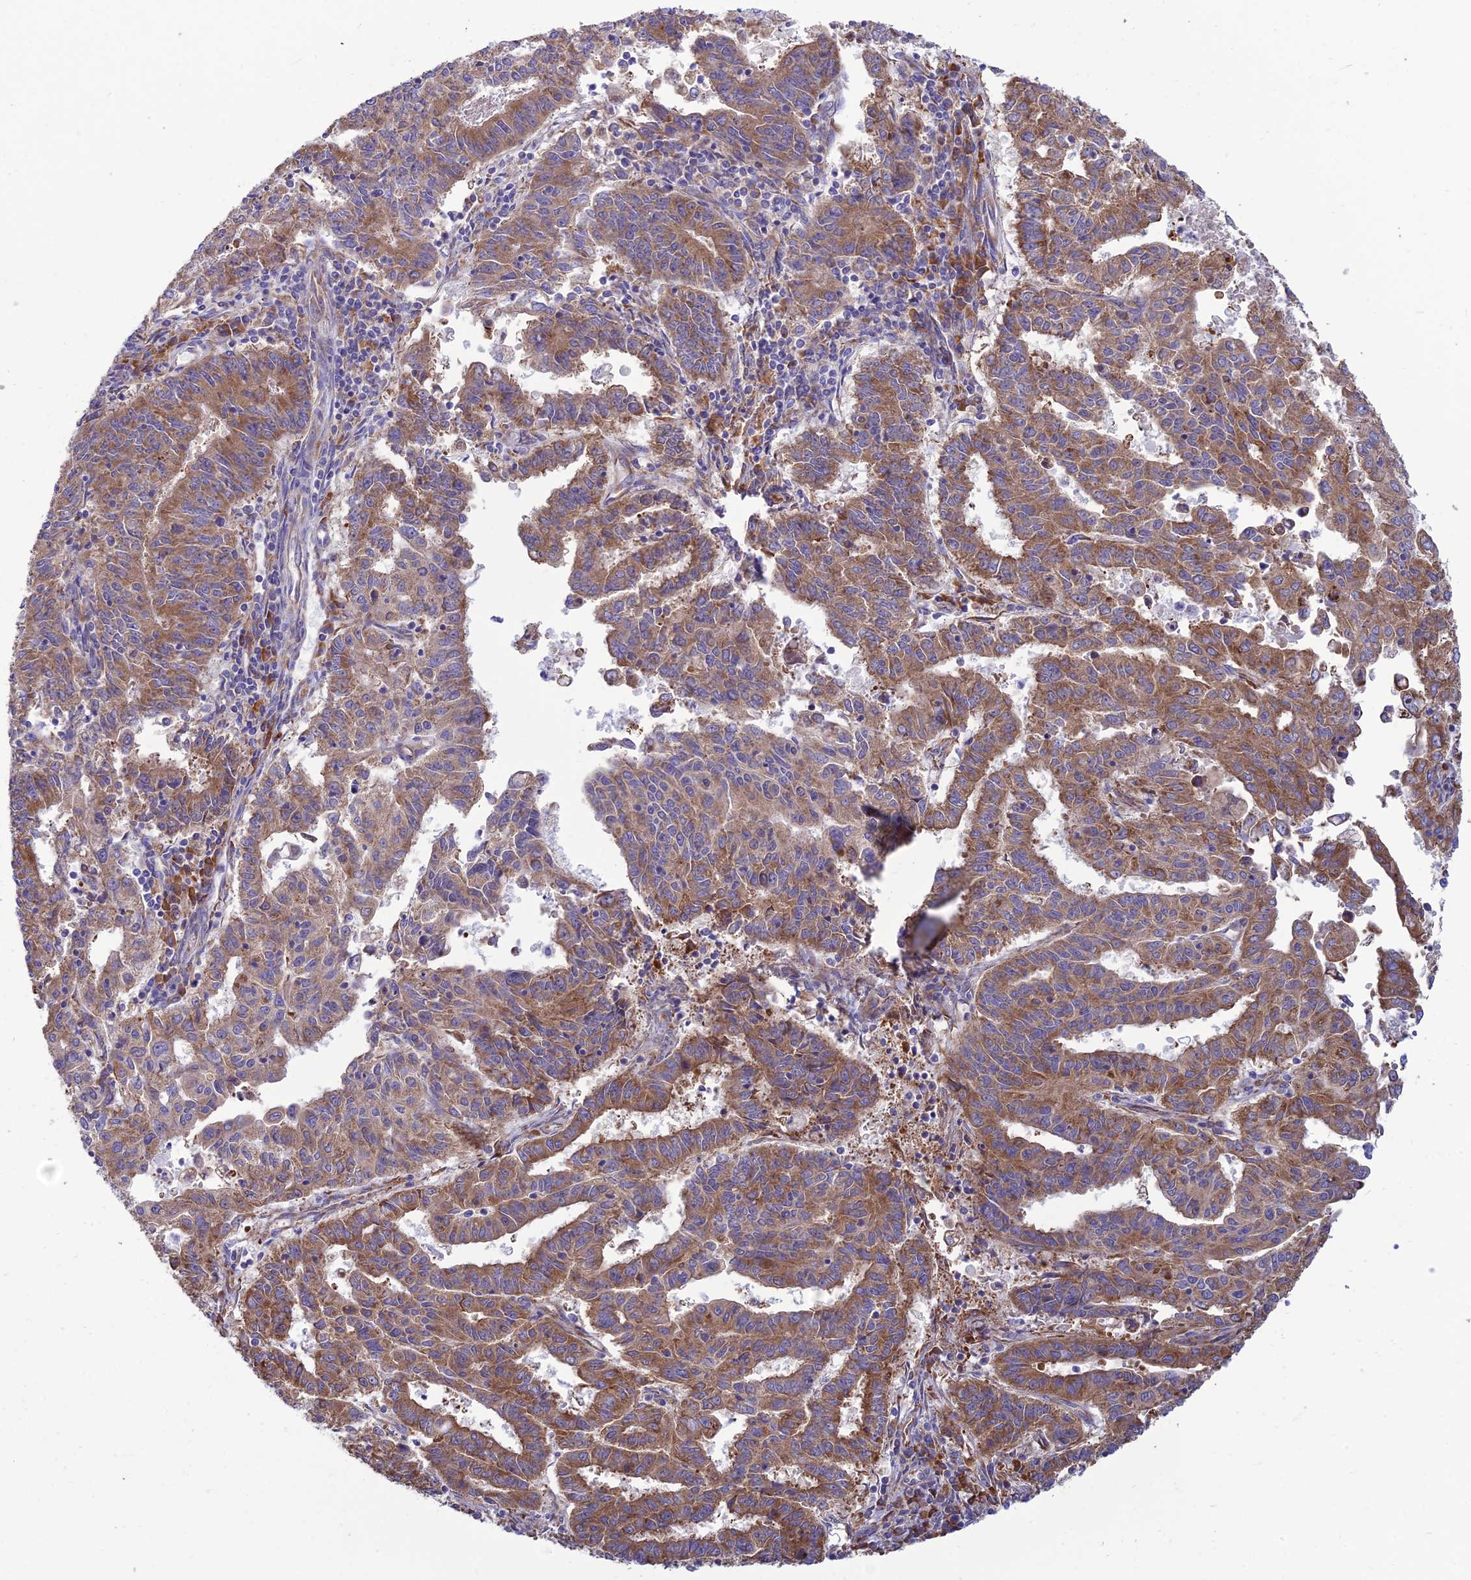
{"staining": {"intensity": "moderate", "quantity": ">75%", "location": "cytoplasmic/membranous"}, "tissue": "endometrial cancer", "cell_type": "Tumor cells", "image_type": "cancer", "snomed": [{"axis": "morphology", "description": "Adenocarcinoma, NOS"}, {"axis": "topography", "description": "Endometrium"}], "caption": "A brown stain shows moderate cytoplasmic/membranous staining of a protein in human endometrial cancer tumor cells.", "gene": "RPL17-C18orf32", "patient": {"sex": "female", "age": 59}}